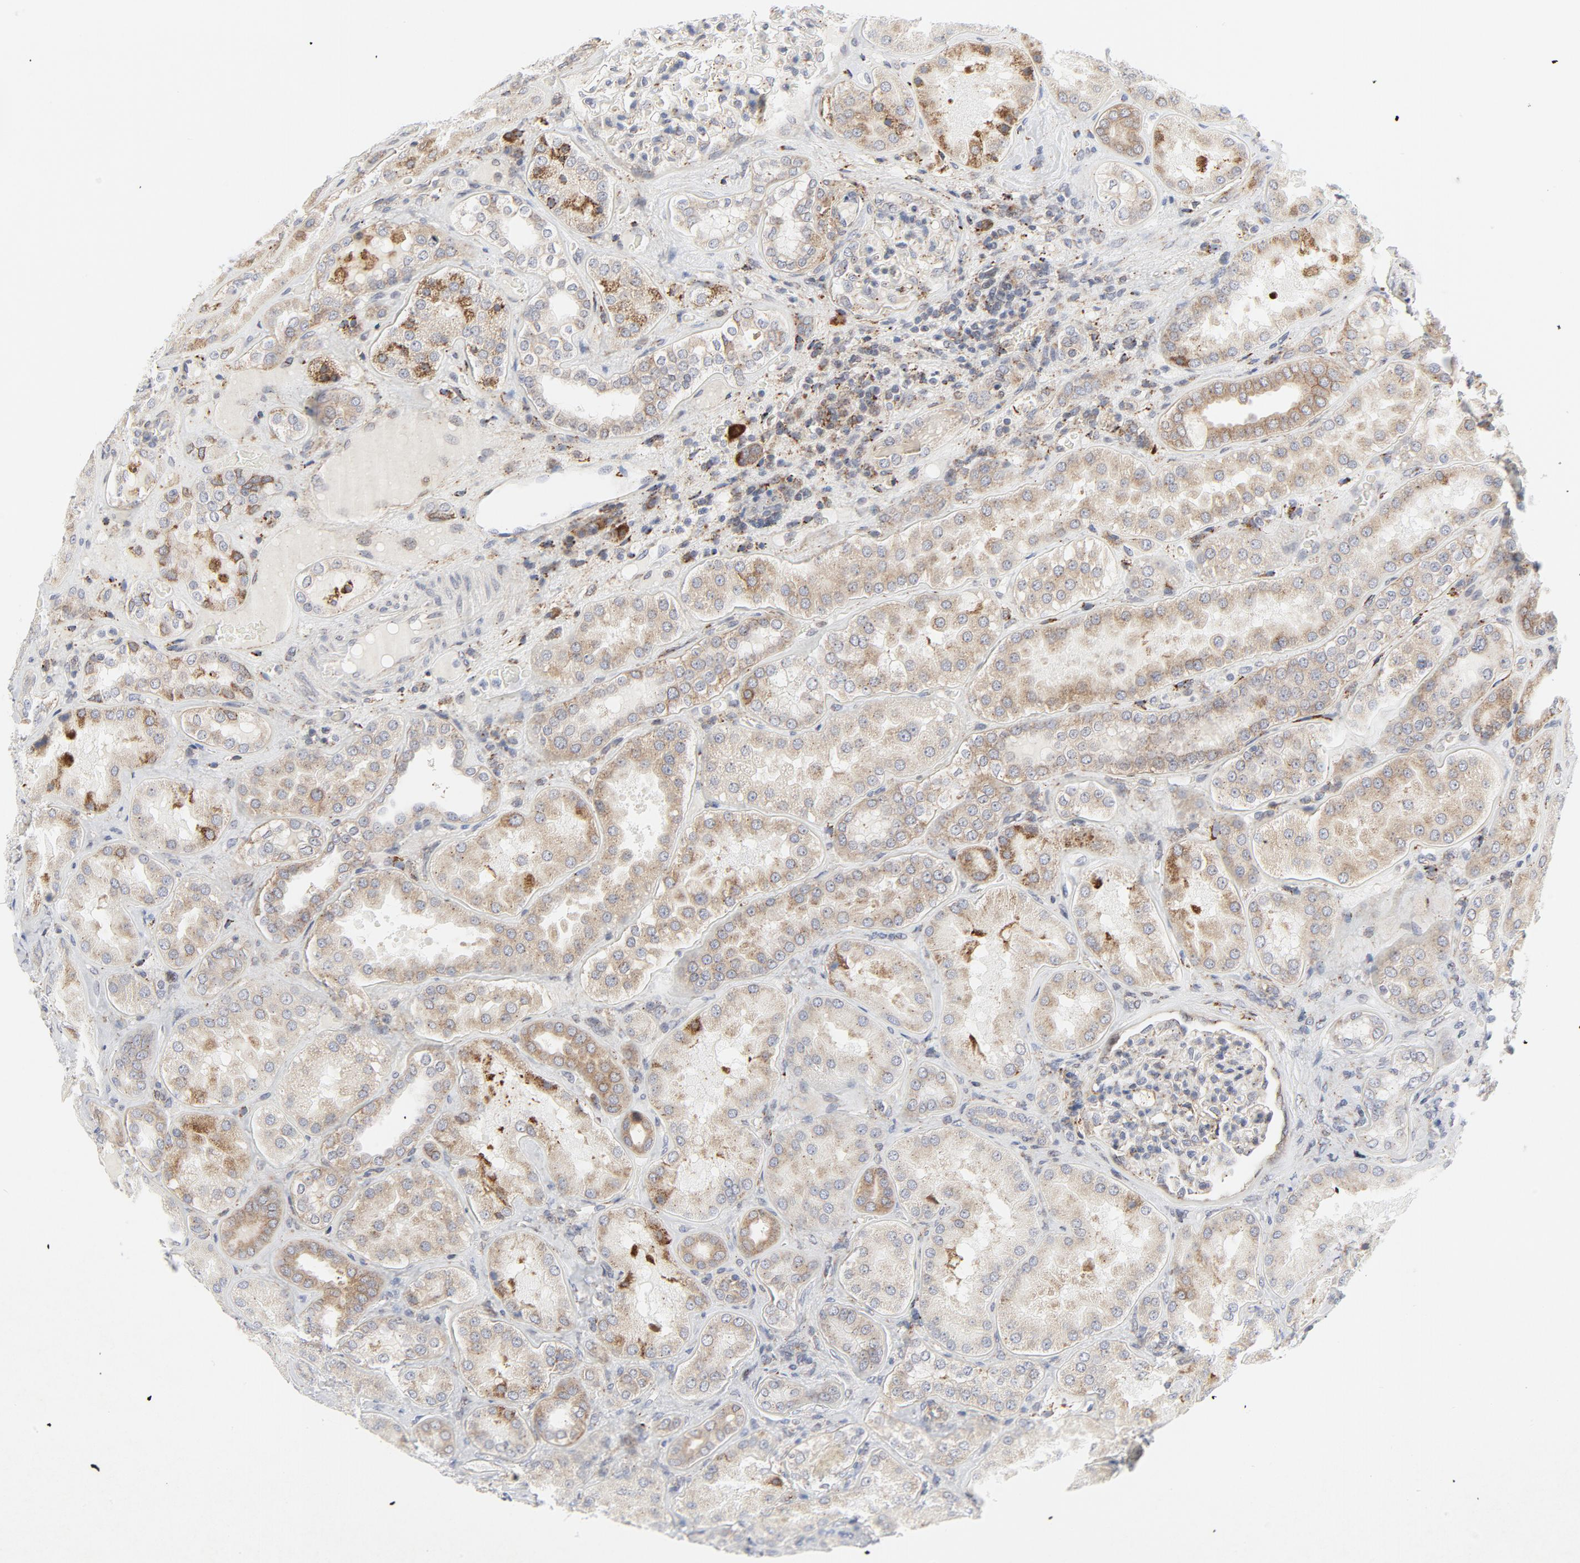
{"staining": {"intensity": "moderate", "quantity": "<25%", "location": "cytoplasmic/membranous"}, "tissue": "kidney", "cell_type": "Cells in glomeruli", "image_type": "normal", "snomed": [{"axis": "morphology", "description": "Normal tissue, NOS"}, {"axis": "topography", "description": "Kidney"}], "caption": "Immunohistochemistry (IHC) histopathology image of normal kidney: human kidney stained using IHC exhibits low levels of moderate protein expression localized specifically in the cytoplasmic/membranous of cells in glomeruli, appearing as a cytoplasmic/membranous brown color.", "gene": "LRP6", "patient": {"sex": "female", "age": 56}}